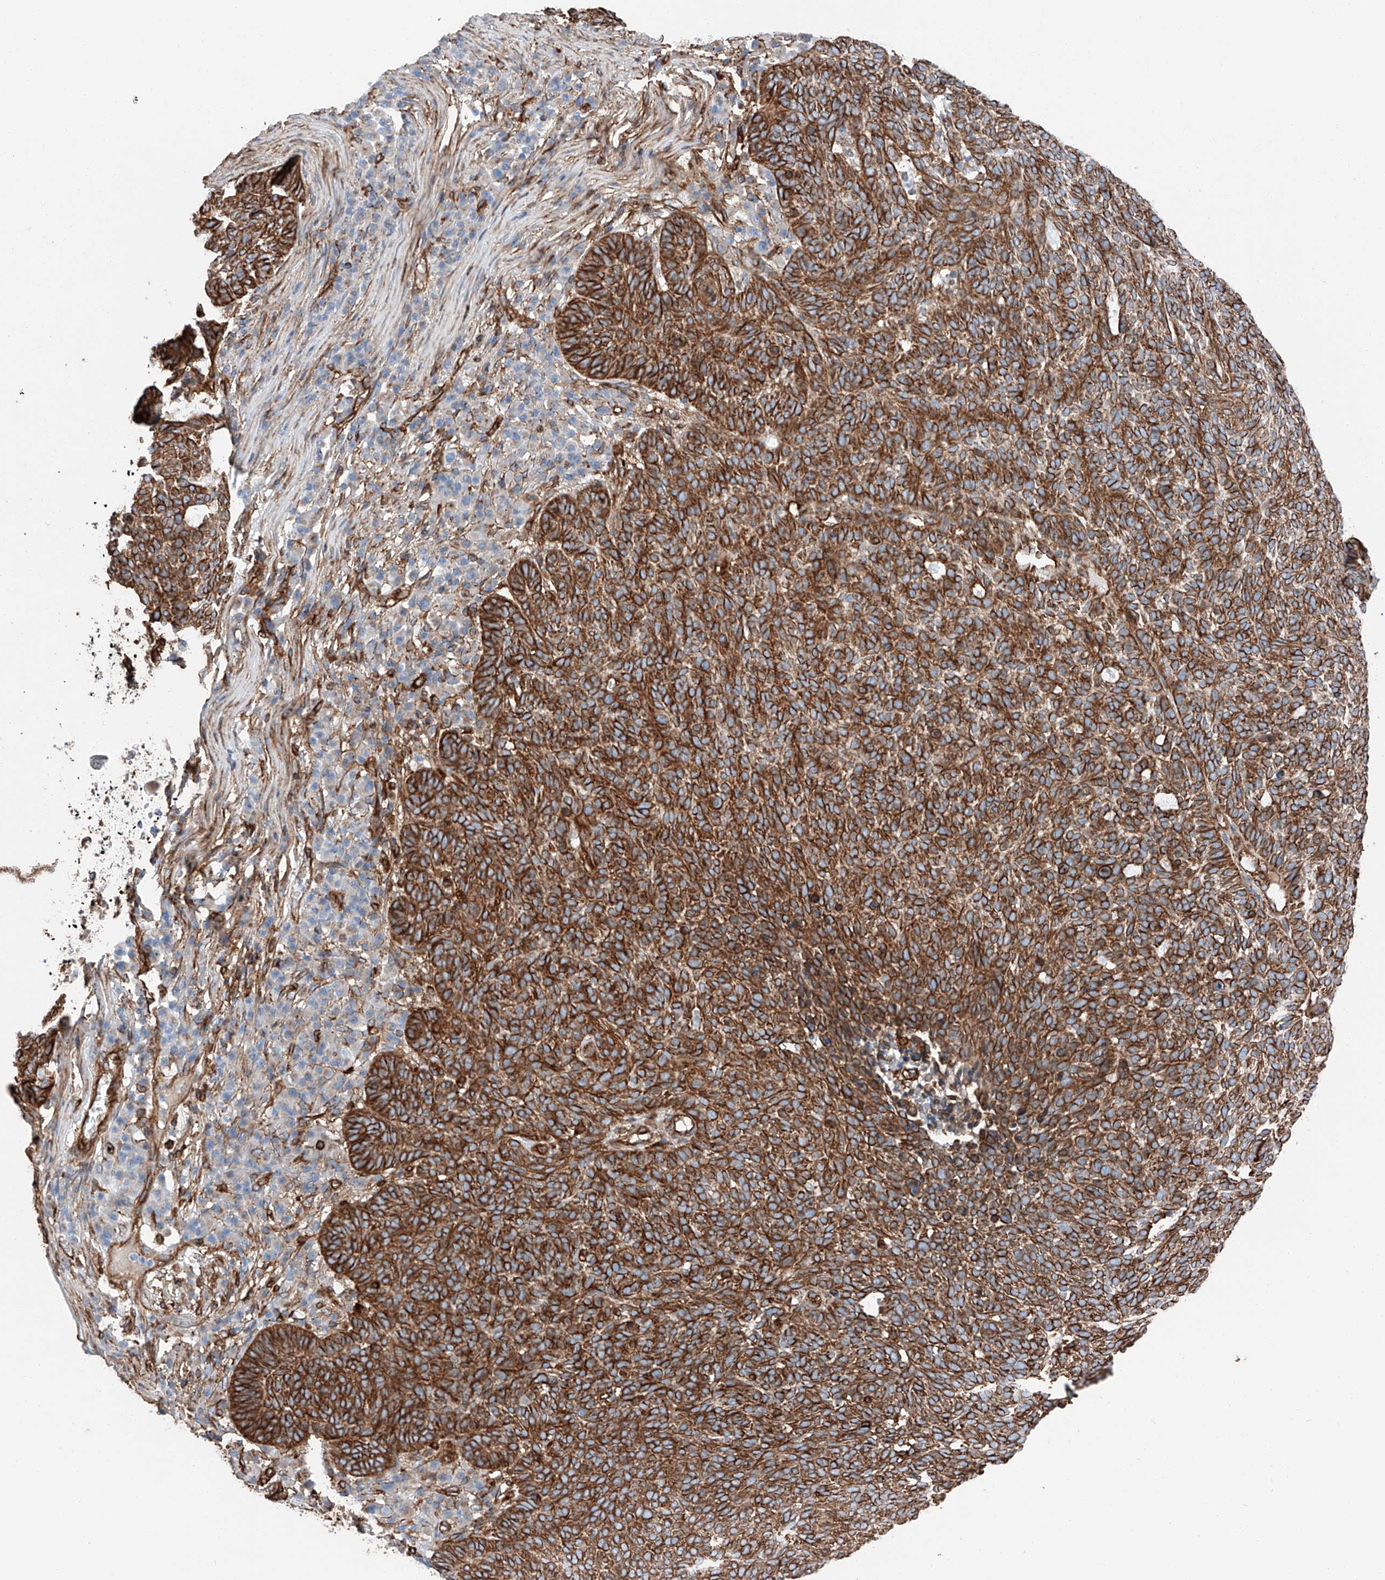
{"staining": {"intensity": "strong", "quantity": ">75%", "location": "cytoplasmic/membranous"}, "tissue": "skin cancer", "cell_type": "Tumor cells", "image_type": "cancer", "snomed": [{"axis": "morphology", "description": "Squamous cell carcinoma, NOS"}, {"axis": "topography", "description": "Skin"}], "caption": "A high amount of strong cytoplasmic/membranous expression is identified in about >75% of tumor cells in squamous cell carcinoma (skin) tissue.", "gene": "ZNF804A", "patient": {"sex": "female", "age": 90}}